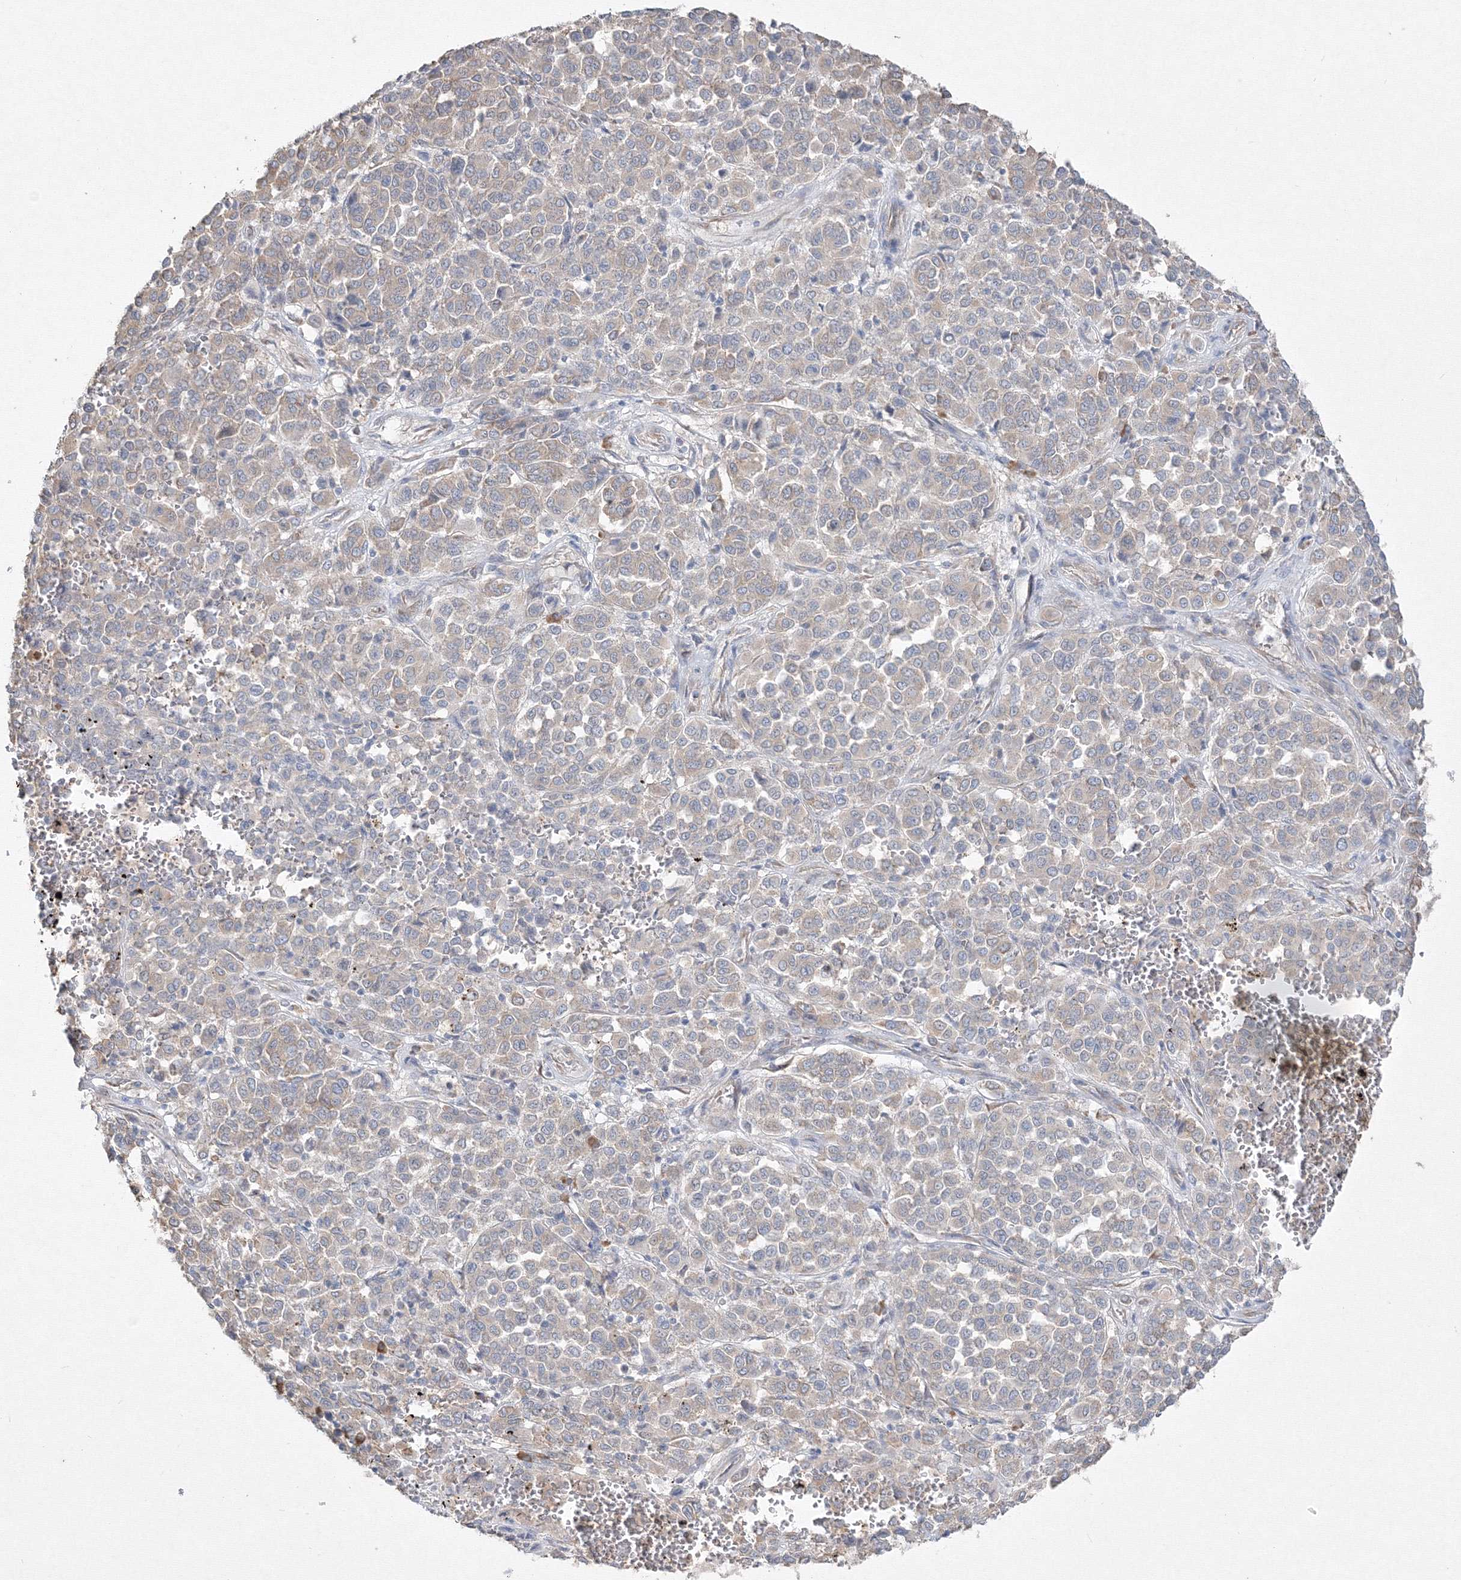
{"staining": {"intensity": "weak", "quantity": "<25%", "location": "cytoplasmic/membranous"}, "tissue": "melanoma", "cell_type": "Tumor cells", "image_type": "cancer", "snomed": [{"axis": "morphology", "description": "Malignant melanoma, Metastatic site"}, {"axis": "topography", "description": "Pancreas"}], "caption": "An IHC photomicrograph of malignant melanoma (metastatic site) is shown. There is no staining in tumor cells of malignant melanoma (metastatic site).", "gene": "FBXL8", "patient": {"sex": "female", "age": 30}}